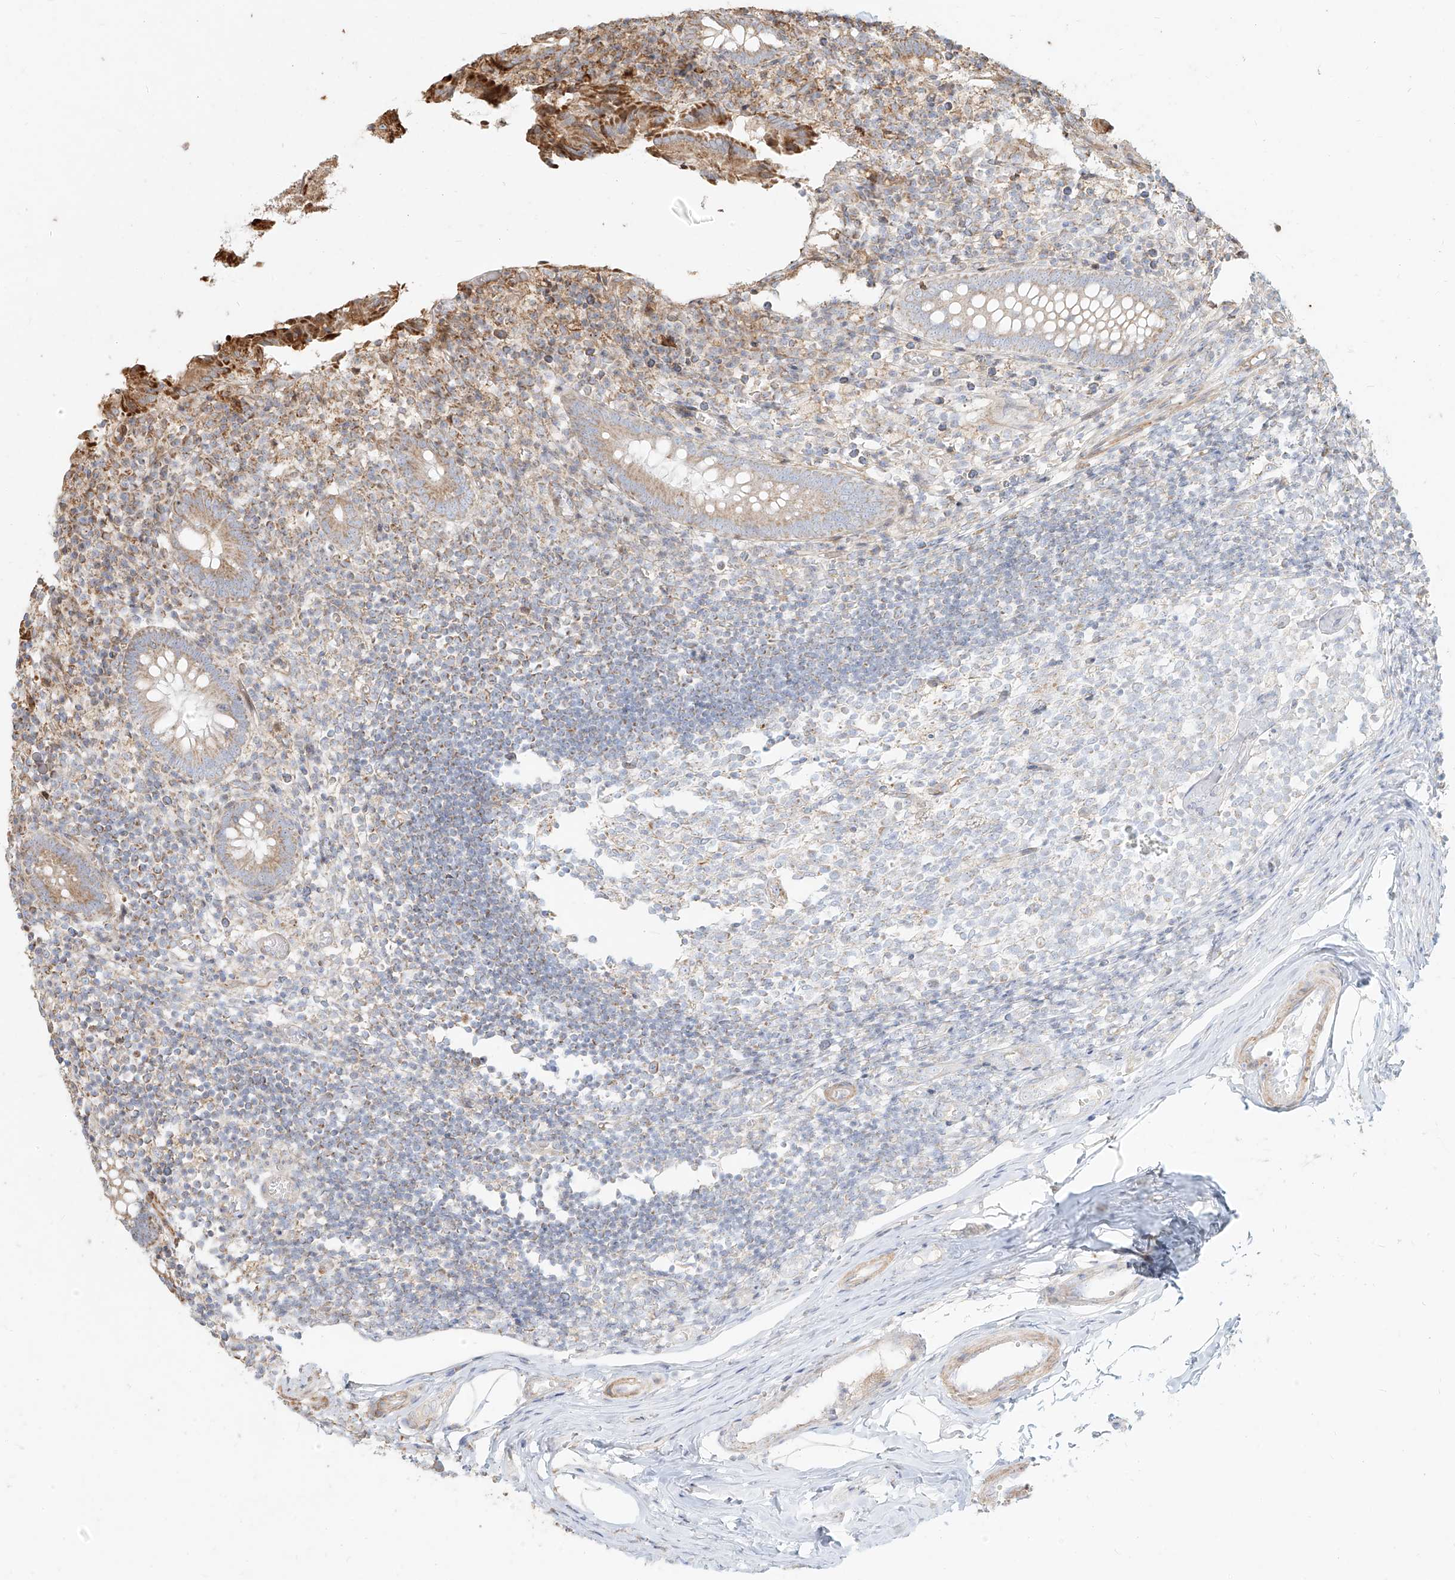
{"staining": {"intensity": "moderate", "quantity": "<25%", "location": "cytoplasmic/membranous"}, "tissue": "appendix", "cell_type": "Glandular cells", "image_type": "normal", "snomed": [{"axis": "morphology", "description": "Normal tissue, NOS"}, {"axis": "topography", "description": "Appendix"}], "caption": "Immunohistochemical staining of benign human appendix shows low levels of moderate cytoplasmic/membranous positivity in approximately <25% of glandular cells. Using DAB (brown) and hematoxylin (blue) stains, captured at high magnification using brightfield microscopy.", "gene": "MTX2", "patient": {"sex": "female", "age": 17}}